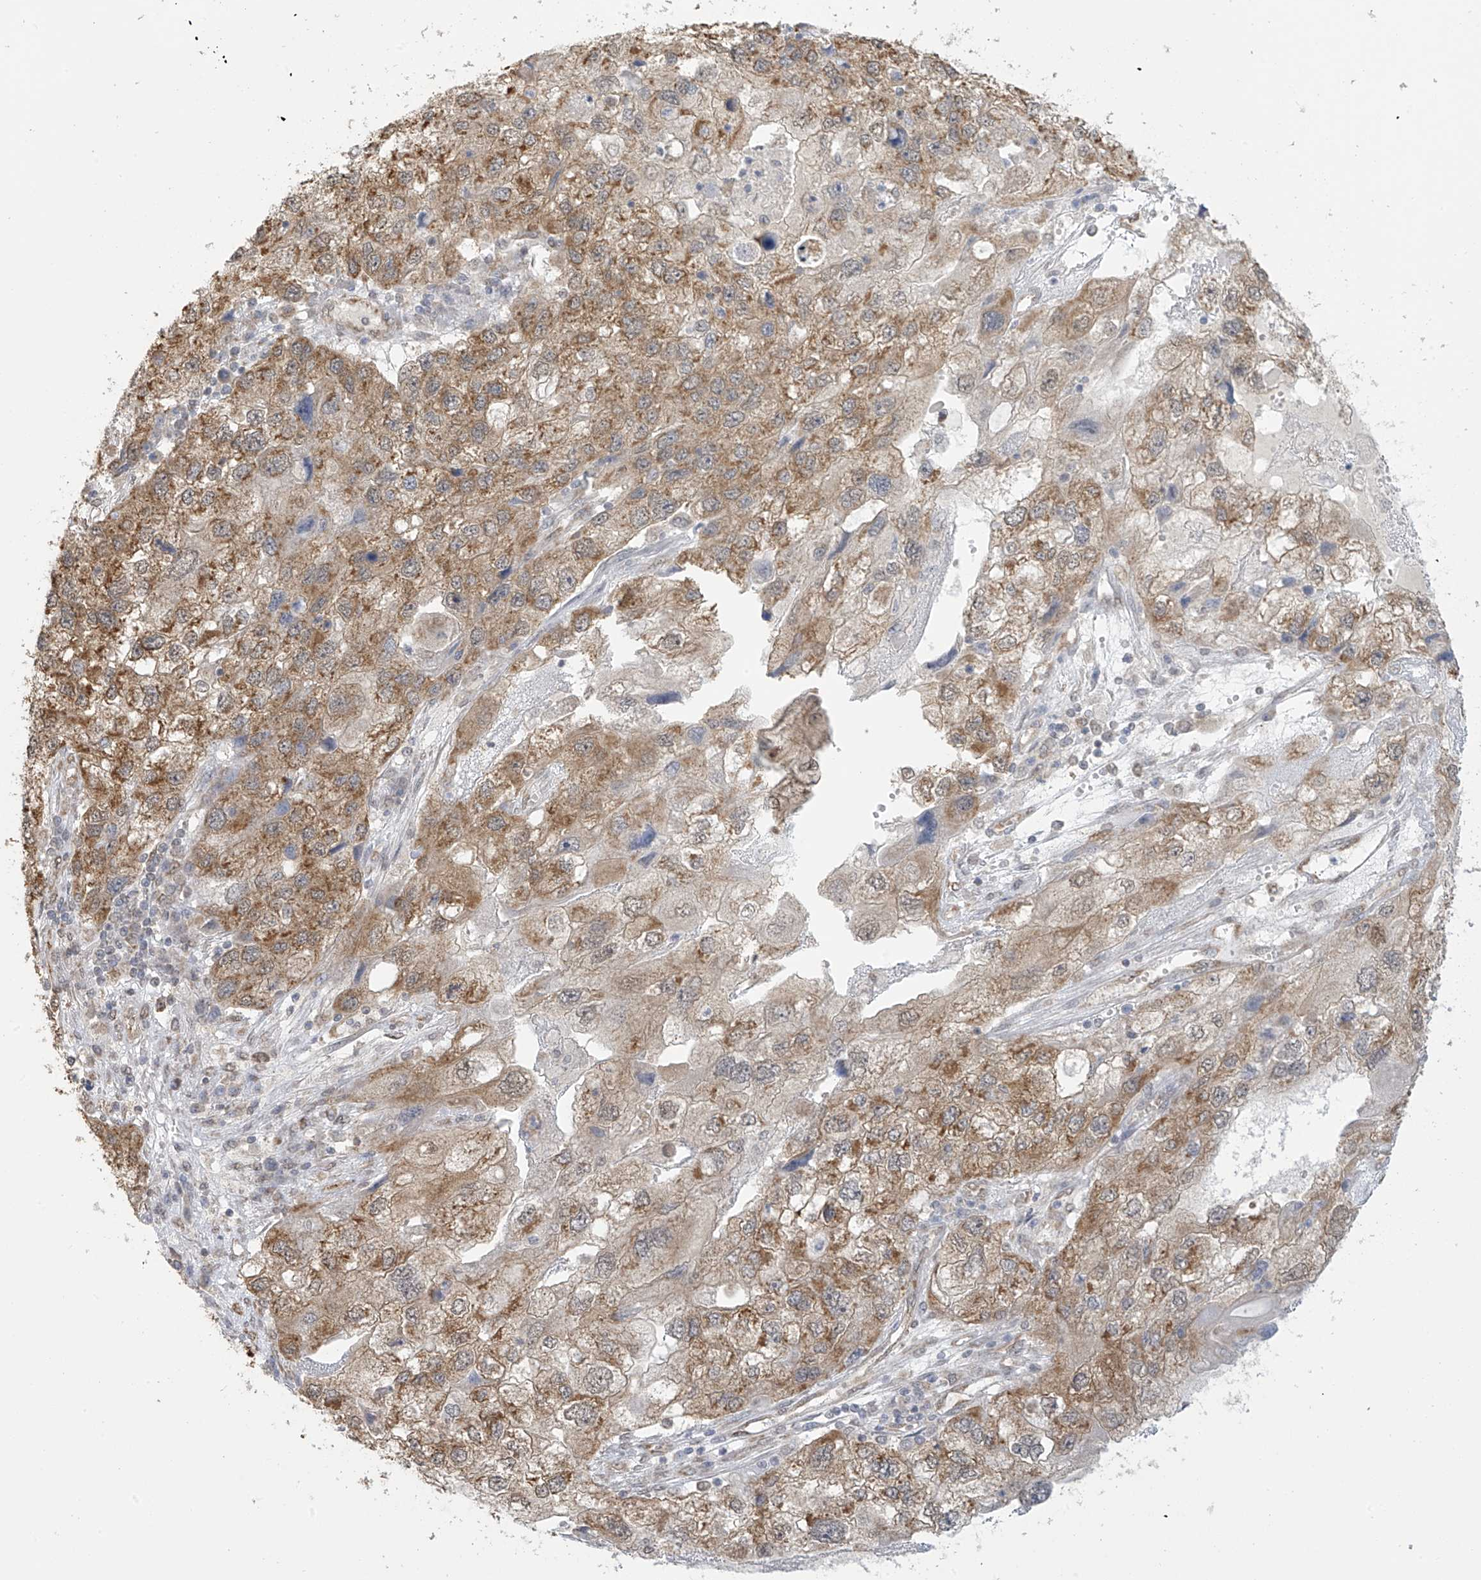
{"staining": {"intensity": "moderate", "quantity": ">75%", "location": "cytoplasmic/membranous,nuclear"}, "tissue": "endometrial cancer", "cell_type": "Tumor cells", "image_type": "cancer", "snomed": [{"axis": "morphology", "description": "Adenocarcinoma, NOS"}, {"axis": "topography", "description": "Endometrium"}], "caption": "An immunohistochemistry micrograph of tumor tissue is shown. Protein staining in brown labels moderate cytoplasmic/membranous and nuclear positivity in endometrial adenocarcinoma within tumor cells.", "gene": "KIAA1522", "patient": {"sex": "female", "age": 49}}